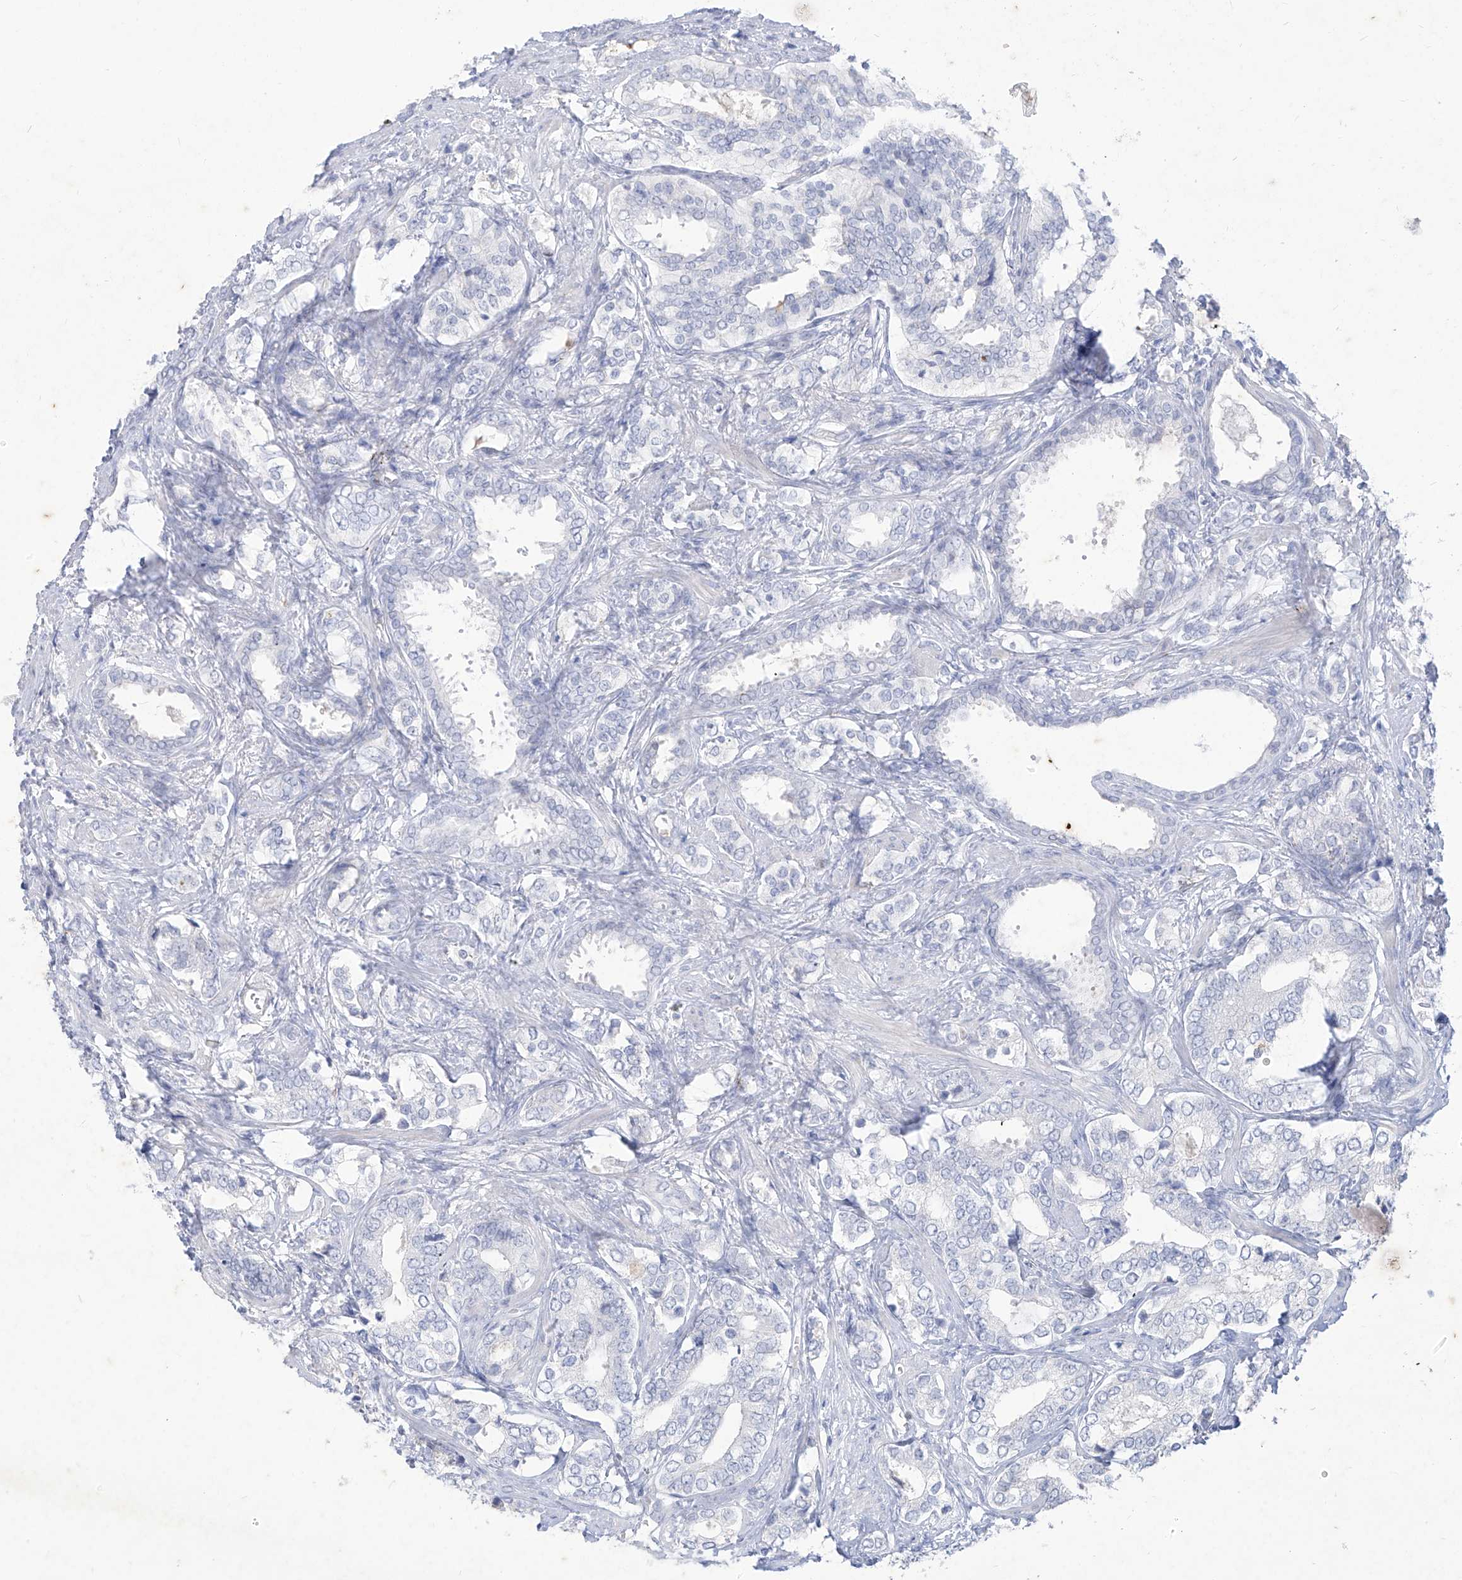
{"staining": {"intensity": "negative", "quantity": "none", "location": "none"}, "tissue": "prostate cancer", "cell_type": "Tumor cells", "image_type": "cancer", "snomed": [{"axis": "morphology", "description": "Adenocarcinoma, High grade"}, {"axis": "topography", "description": "Prostate"}], "caption": "Histopathology image shows no protein positivity in tumor cells of prostate adenocarcinoma (high-grade) tissue. Nuclei are stained in blue.", "gene": "TGM4", "patient": {"sex": "male", "age": 62}}